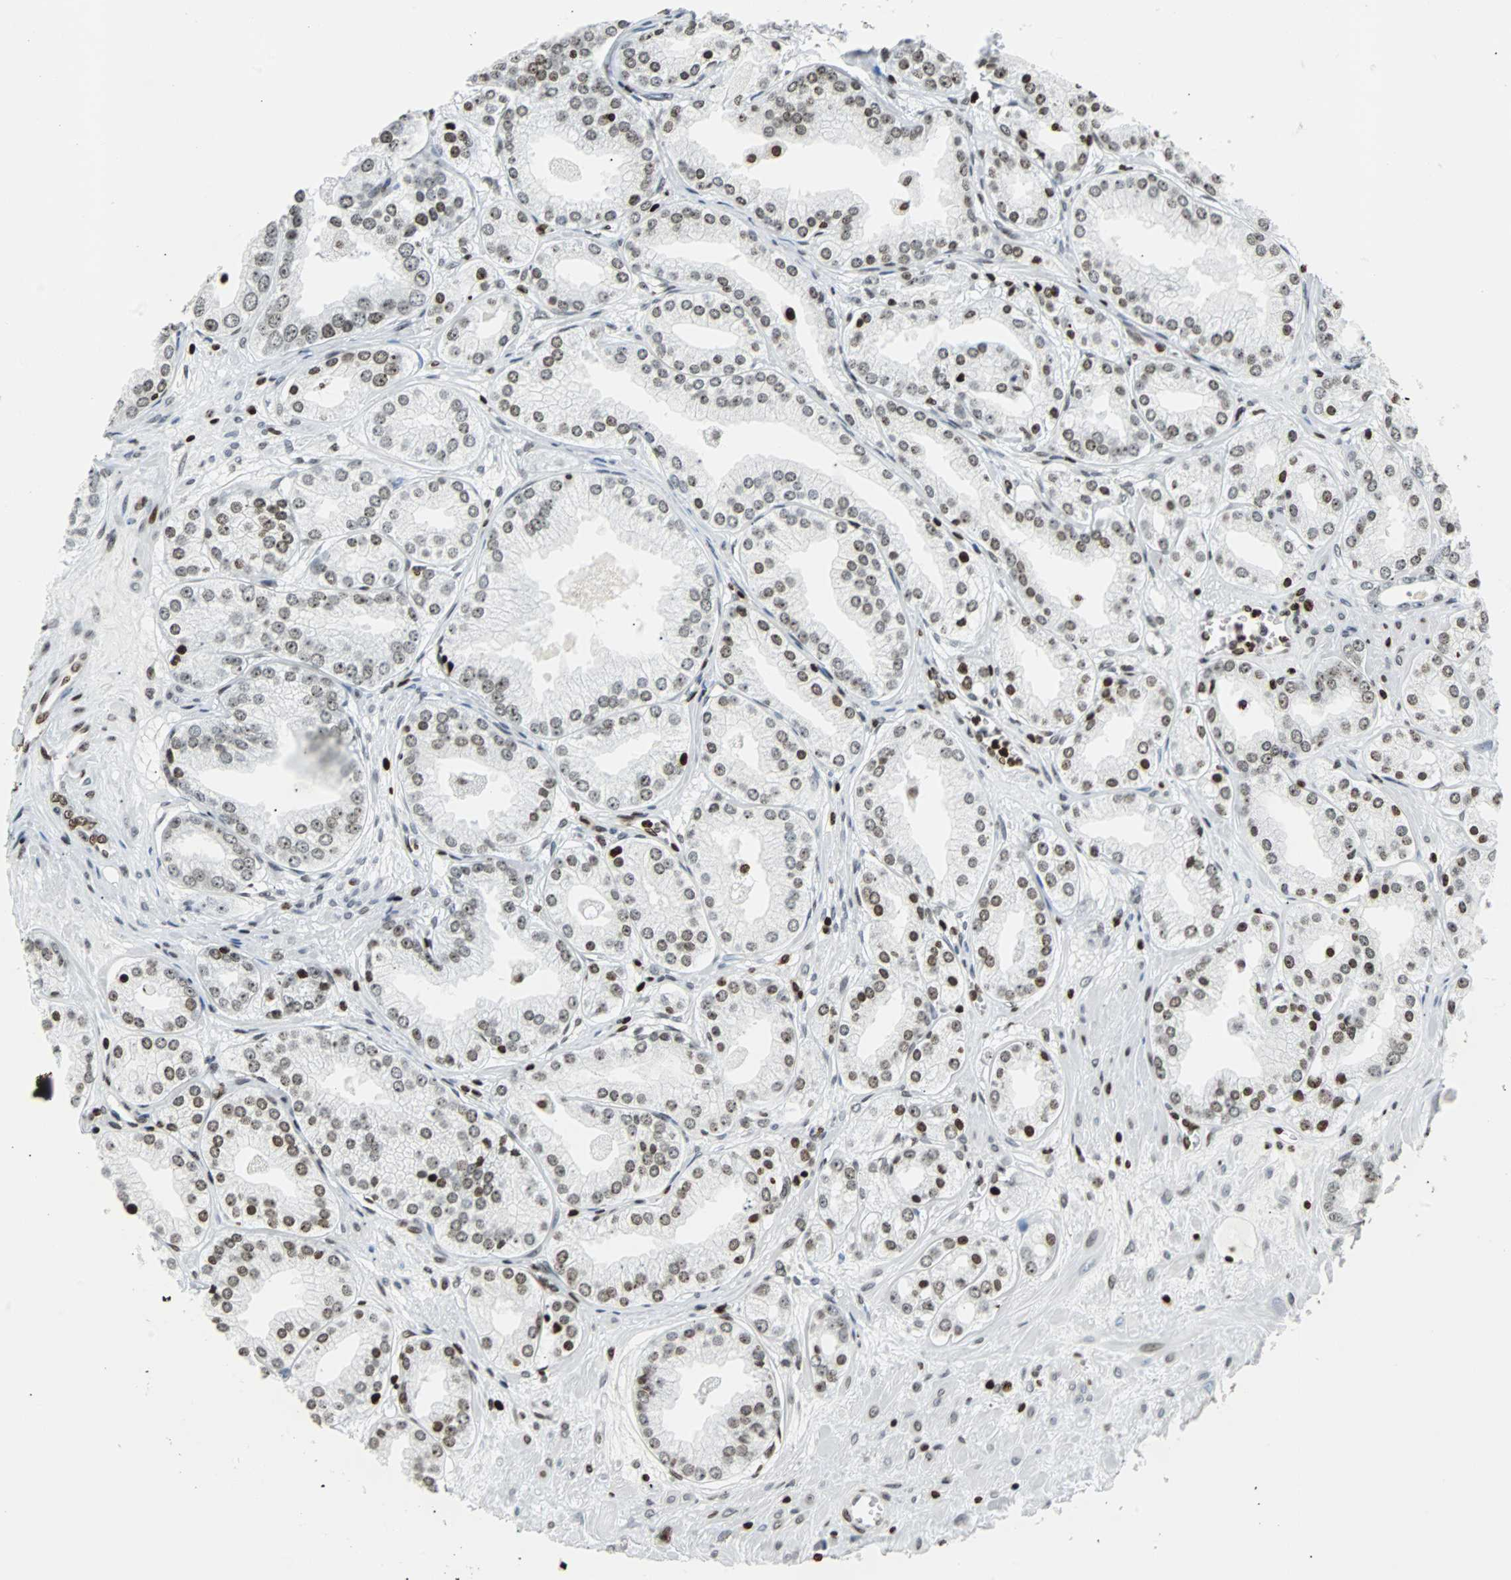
{"staining": {"intensity": "moderate", "quantity": "25%-75%", "location": "nuclear"}, "tissue": "prostate cancer", "cell_type": "Tumor cells", "image_type": "cancer", "snomed": [{"axis": "morphology", "description": "Adenocarcinoma, High grade"}, {"axis": "topography", "description": "Prostate"}], "caption": "Human adenocarcinoma (high-grade) (prostate) stained with a brown dye displays moderate nuclear positive positivity in approximately 25%-75% of tumor cells.", "gene": "ZNF131", "patient": {"sex": "male", "age": 61}}